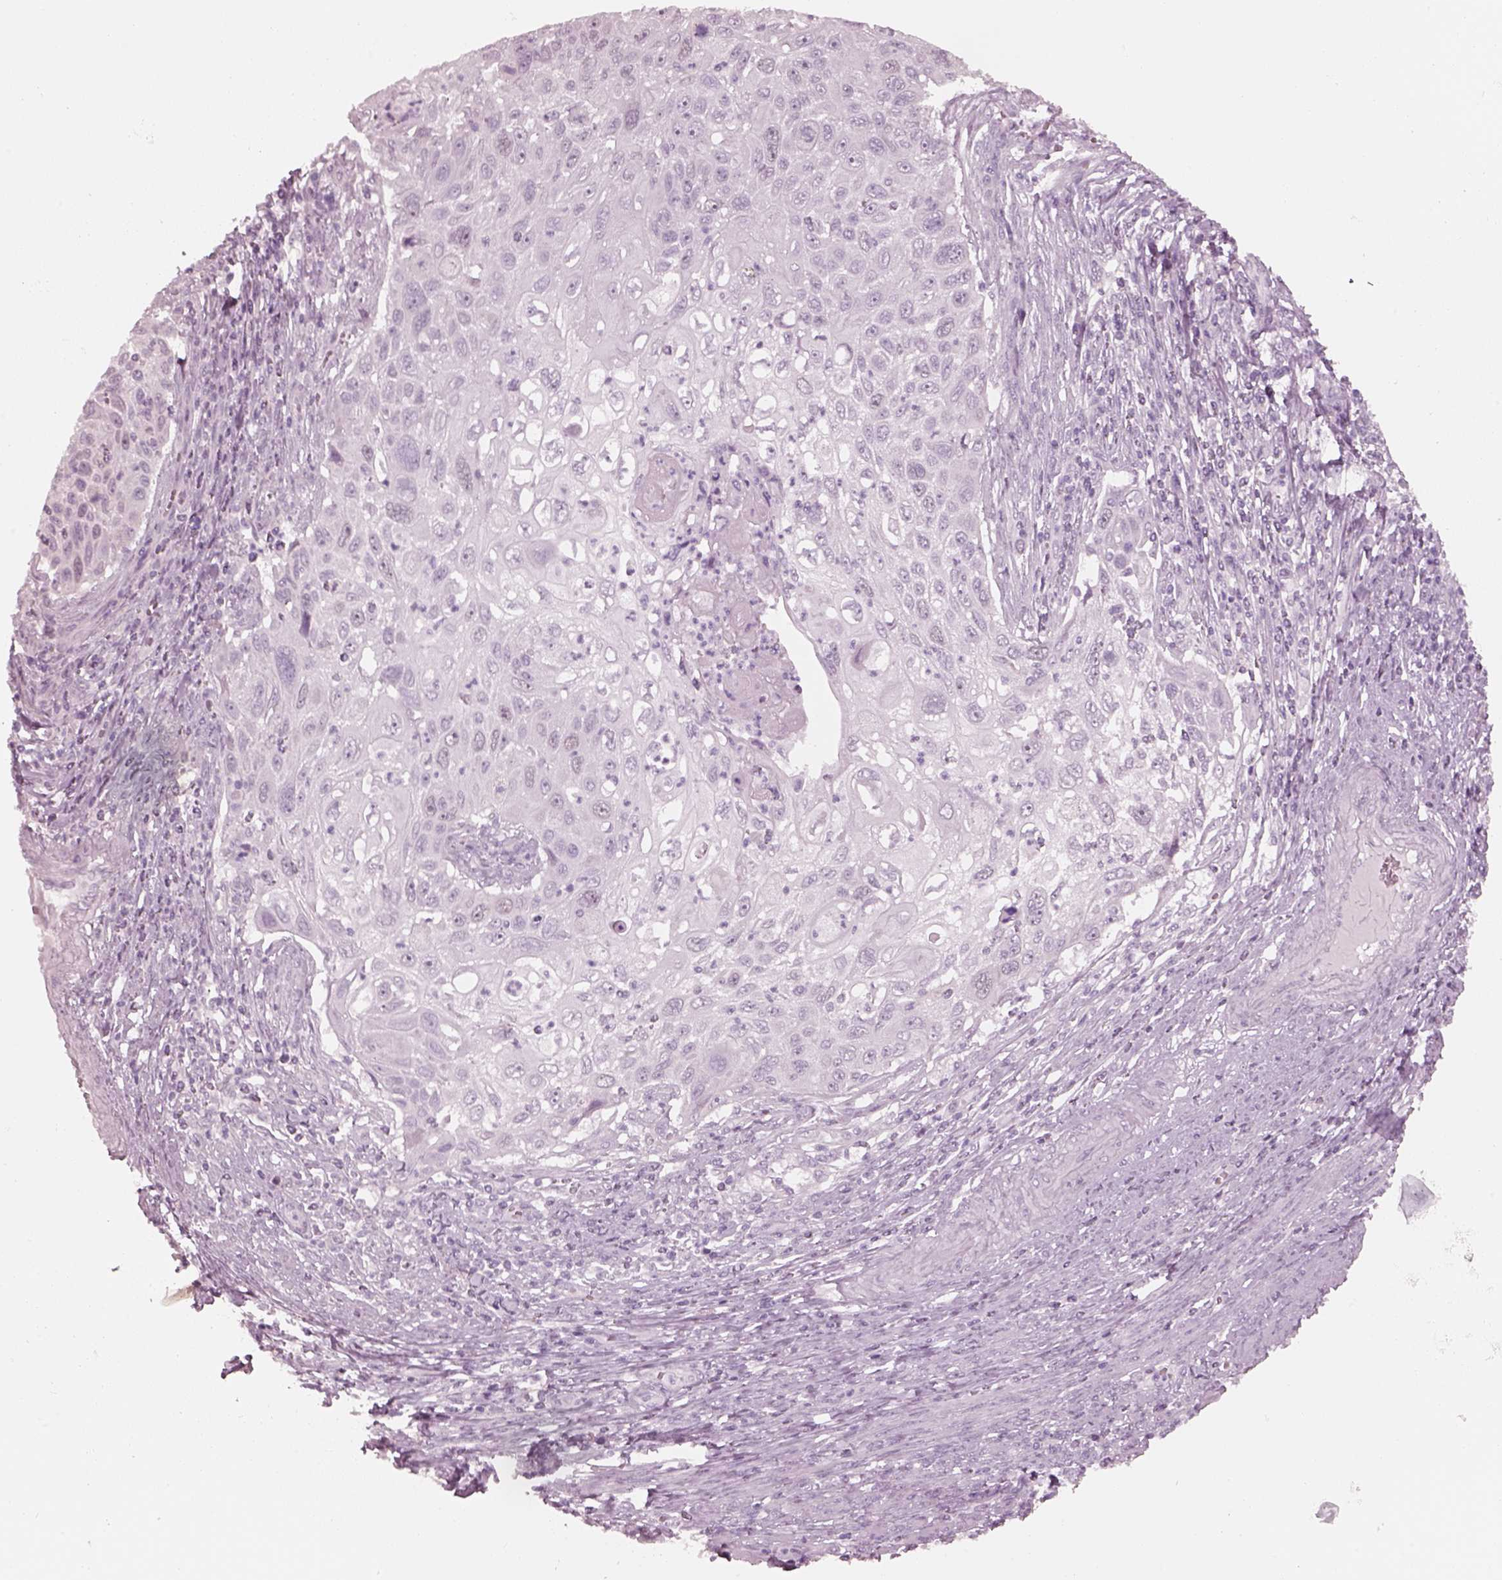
{"staining": {"intensity": "negative", "quantity": "none", "location": "none"}, "tissue": "cervical cancer", "cell_type": "Tumor cells", "image_type": "cancer", "snomed": [{"axis": "morphology", "description": "Squamous cell carcinoma, NOS"}, {"axis": "topography", "description": "Cervix"}], "caption": "High magnification brightfield microscopy of squamous cell carcinoma (cervical) stained with DAB (3,3'-diaminobenzidine) (brown) and counterstained with hematoxylin (blue): tumor cells show no significant staining. The staining is performed using DAB brown chromogen with nuclei counter-stained in using hematoxylin.", "gene": "KRTAP24-1", "patient": {"sex": "female", "age": 70}}